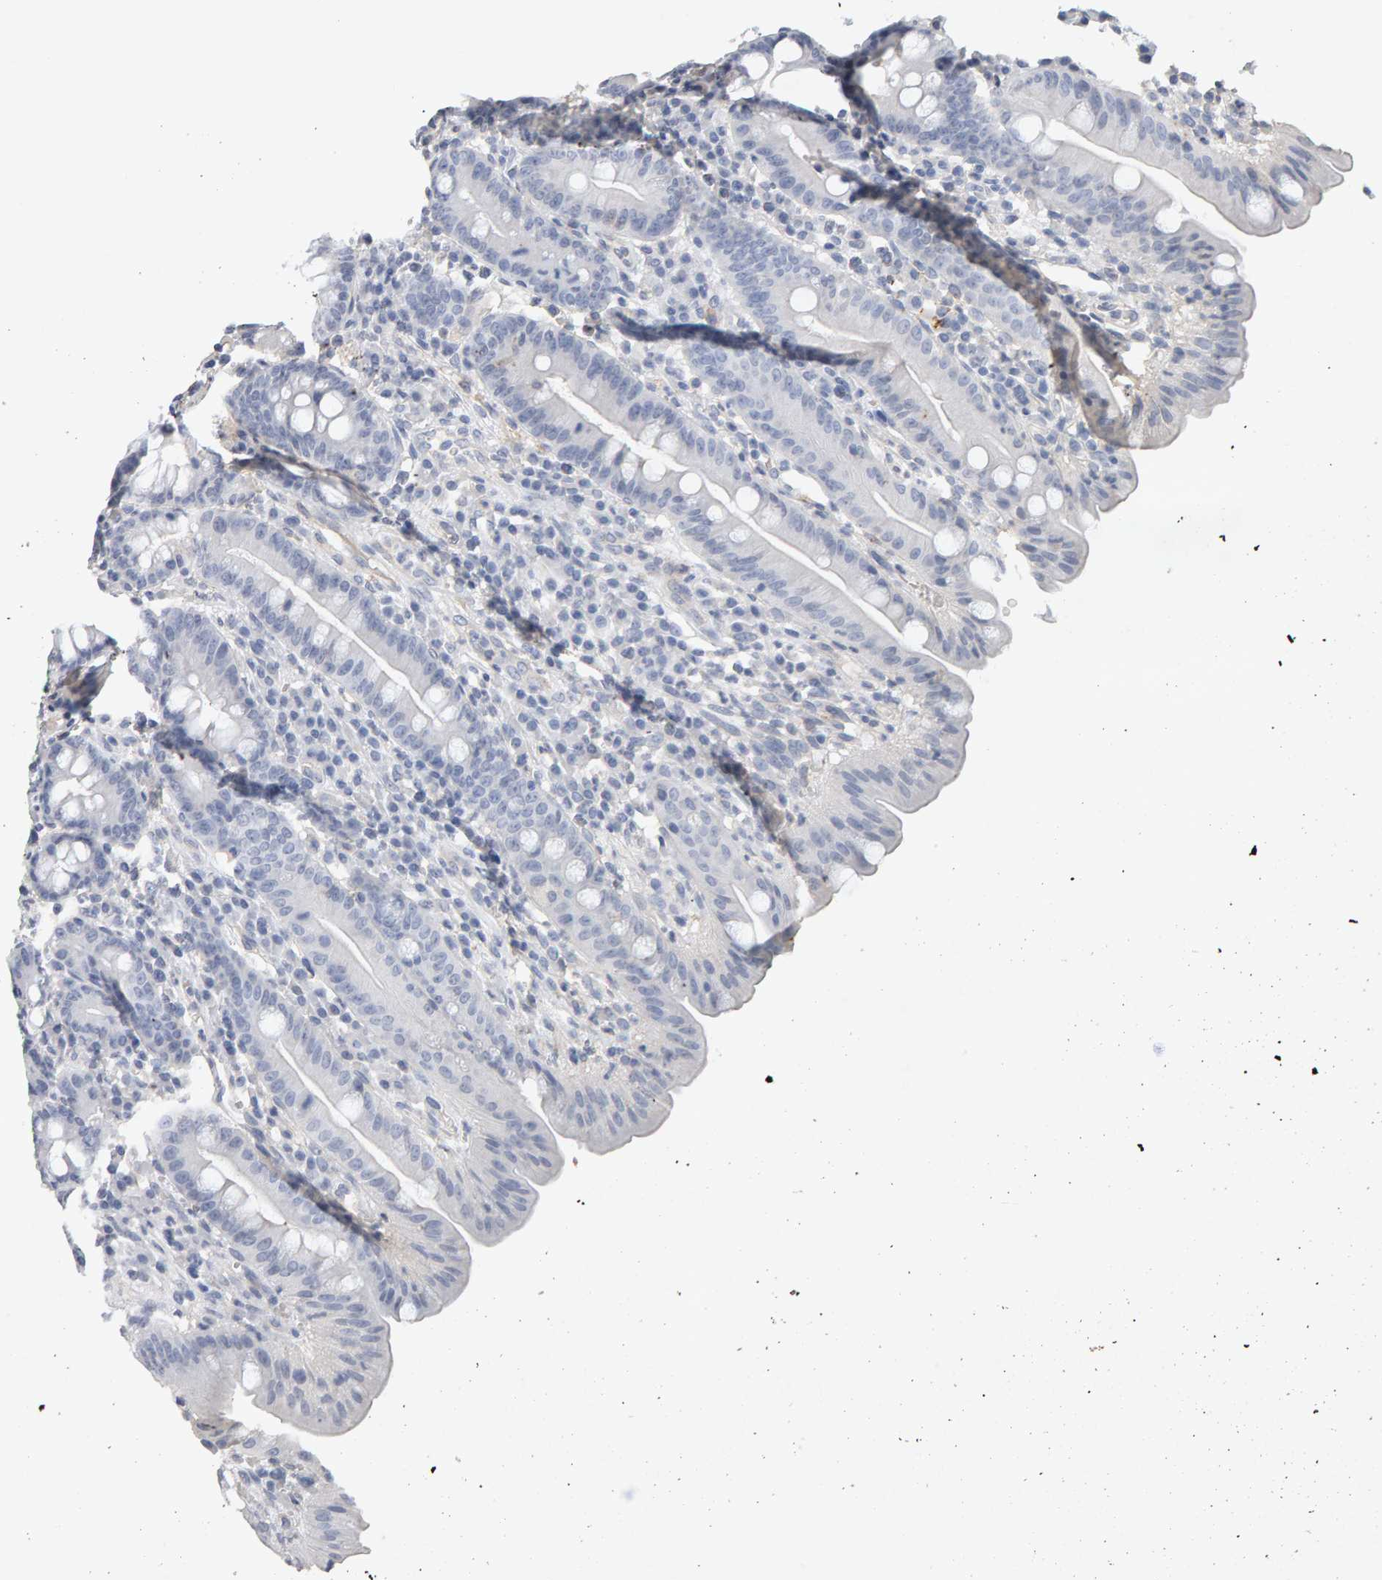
{"staining": {"intensity": "strong", "quantity": "25%-75%", "location": "cytoplasmic/membranous"}, "tissue": "duodenum", "cell_type": "Glandular cells", "image_type": "normal", "snomed": [{"axis": "morphology", "description": "Normal tissue, NOS"}, {"axis": "topography", "description": "Duodenum"}], "caption": "Immunohistochemical staining of unremarkable human duodenum demonstrates high levels of strong cytoplasmic/membranous staining in about 25%-75% of glandular cells. (DAB (3,3'-diaminobenzidine) IHC, brown staining for protein, blue staining for nuclei).", "gene": "PTPRM", "patient": {"sex": "male", "age": 50}}